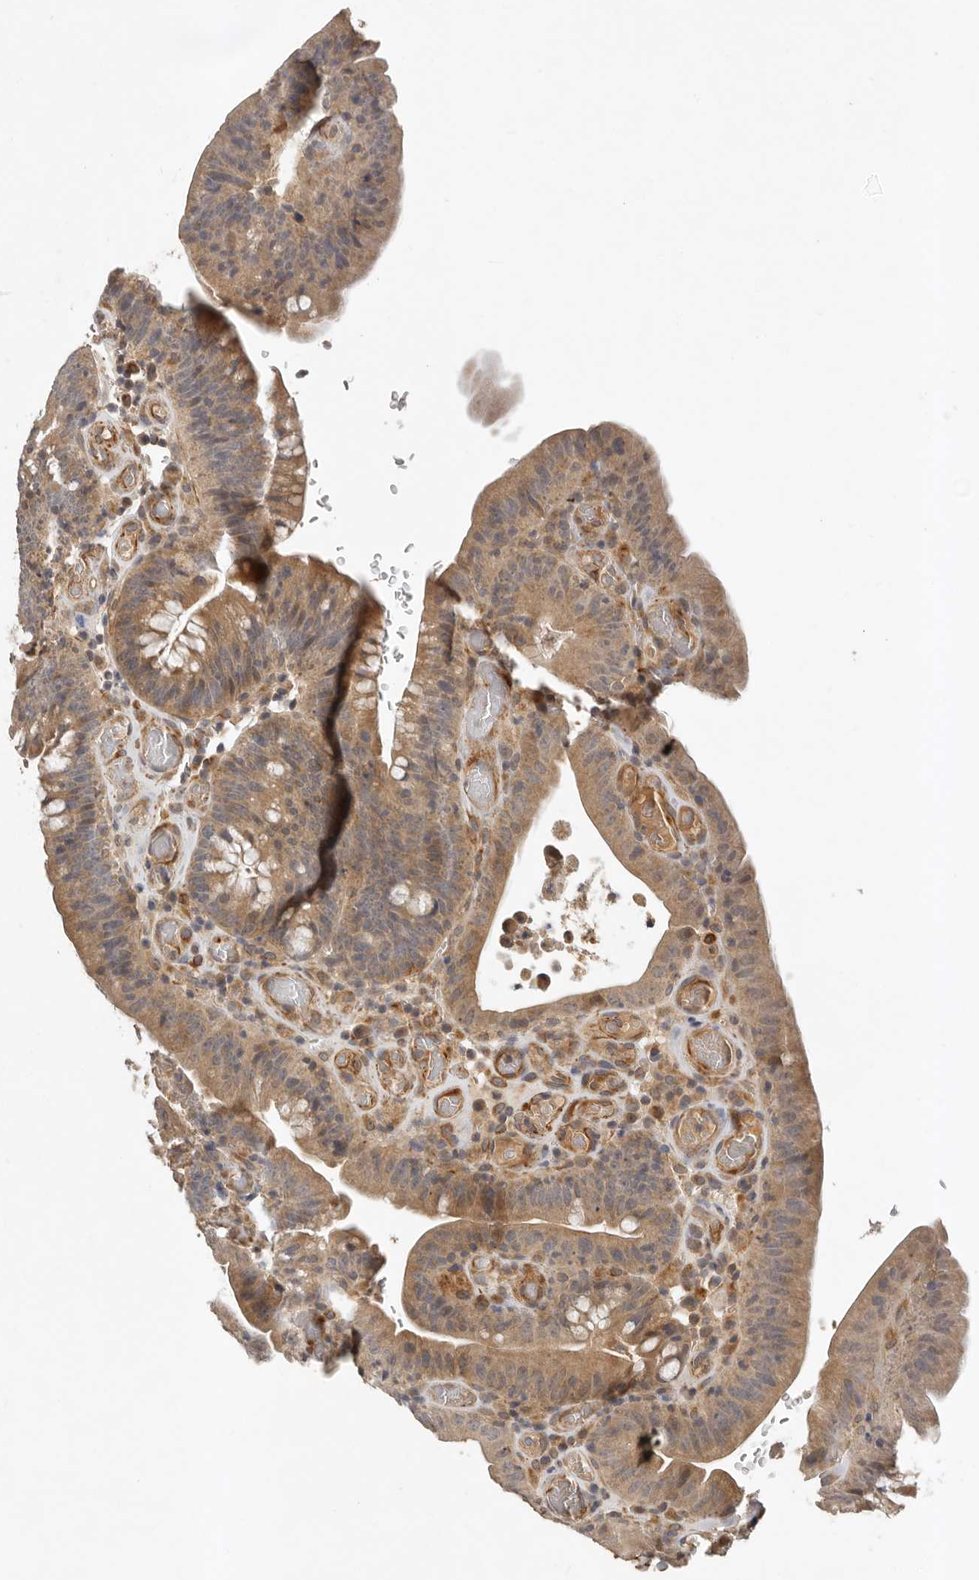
{"staining": {"intensity": "moderate", "quantity": ">75%", "location": "cytoplasmic/membranous"}, "tissue": "colorectal cancer", "cell_type": "Tumor cells", "image_type": "cancer", "snomed": [{"axis": "morphology", "description": "Normal tissue, NOS"}, {"axis": "topography", "description": "Colon"}], "caption": "This is an image of immunohistochemistry (IHC) staining of colorectal cancer, which shows moderate positivity in the cytoplasmic/membranous of tumor cells.", "gene": "RNF157", "patient": {"sex": "female", "age": 82}}